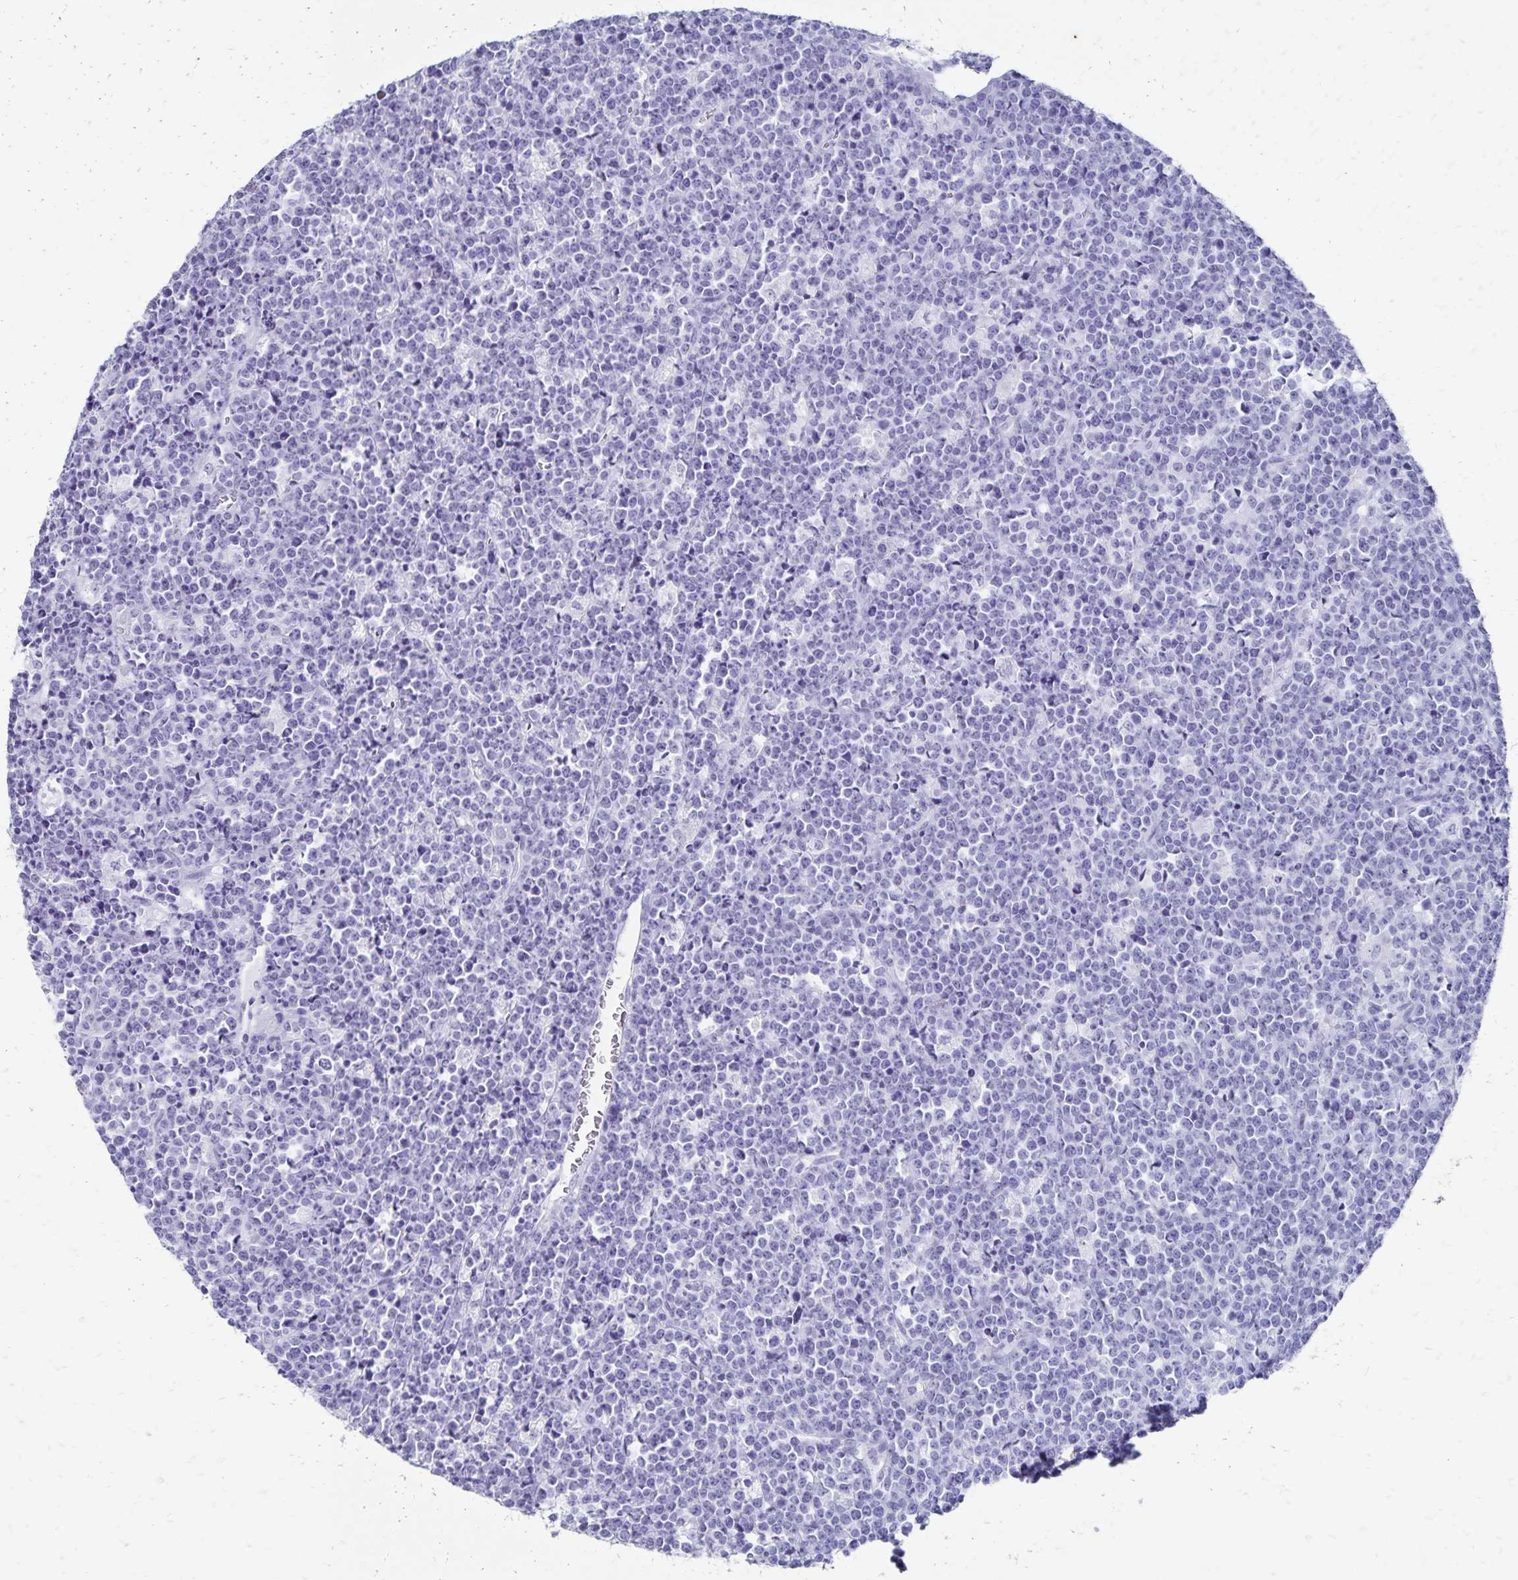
{"staining": {"intensity": "negative", "quantity": "none", "location": "none"}, "tissue": "lymphoma", "cell_type": "Tumor cells", "image_type": "cancer", "snomed": [{"axis": "morphology", "description": "Malignant lymphoma, non-Hodgkin's type, High grade"}, {"axis": "topography", "description": "Ovary"}], "caption": "High magnification brightfield microscopy of malignant lymphoma, non-Hodgkin's type (high-grade) stained with DAB (brown) and counterstained with hematoxylin (blue): tumor cells show no significant positivity. (DAB immunohistochemistry visualized using brightfield microscopy, high magnification).", "gene": "GIP", "patient": {"sex": "female", "age": 56}}